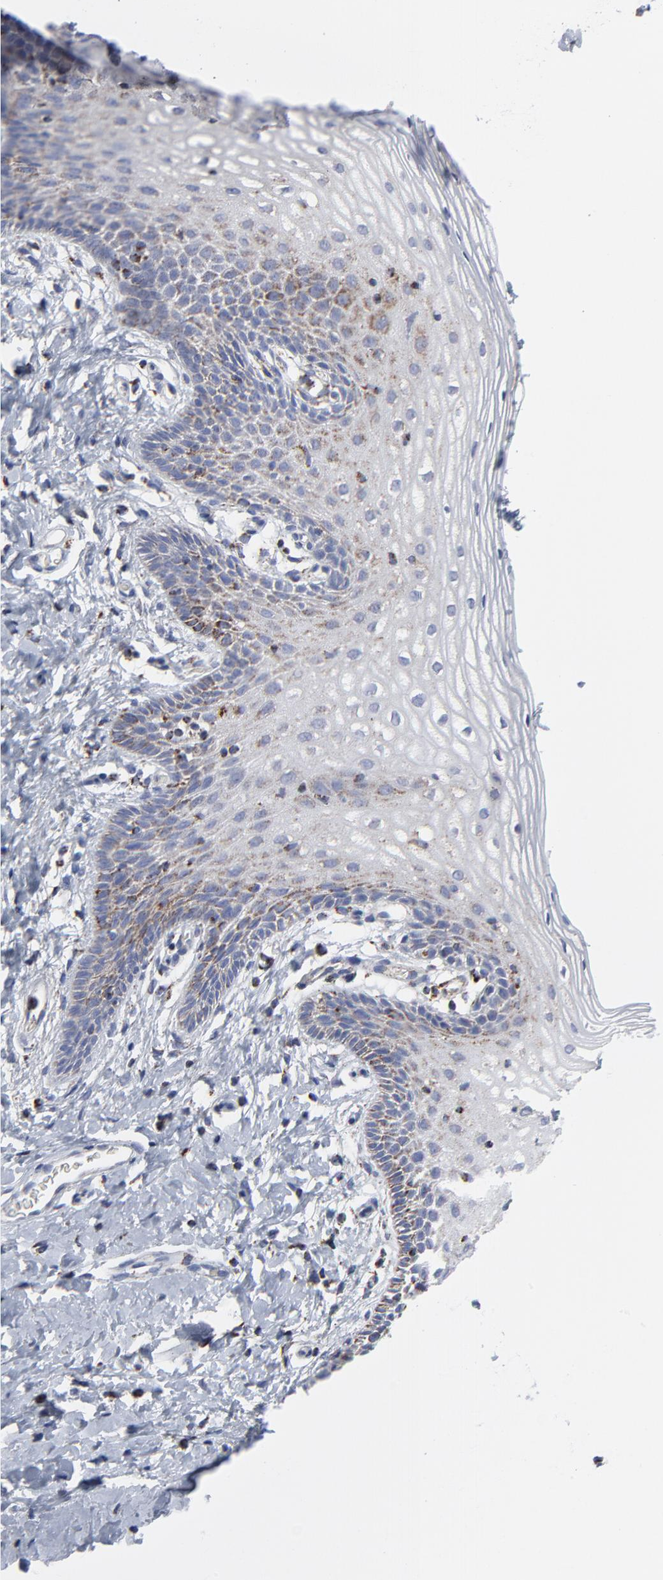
{"staining": {"intensity": "moderate", "quantity": "25%-75%", "location": "cytoplasmic/membranous"}, "tissue": "vagina", "cell_type": "Squamous epithelial cells", "image_type": "normal", "snomed": [{"axis": "morphology", "description": "Normal tissue, NOS"}, {"axis": "topography", "description": "Vagina"}], "caption": "The micrograph shows immunohistochemical staining of normal vagina. There is moderate cytoplasmic/membranous expression is seen in approximately 25%-75% of squamous epithelial cells.", "gene": "TXNRD2", "patient": {"sex": "female", "age": 55}}